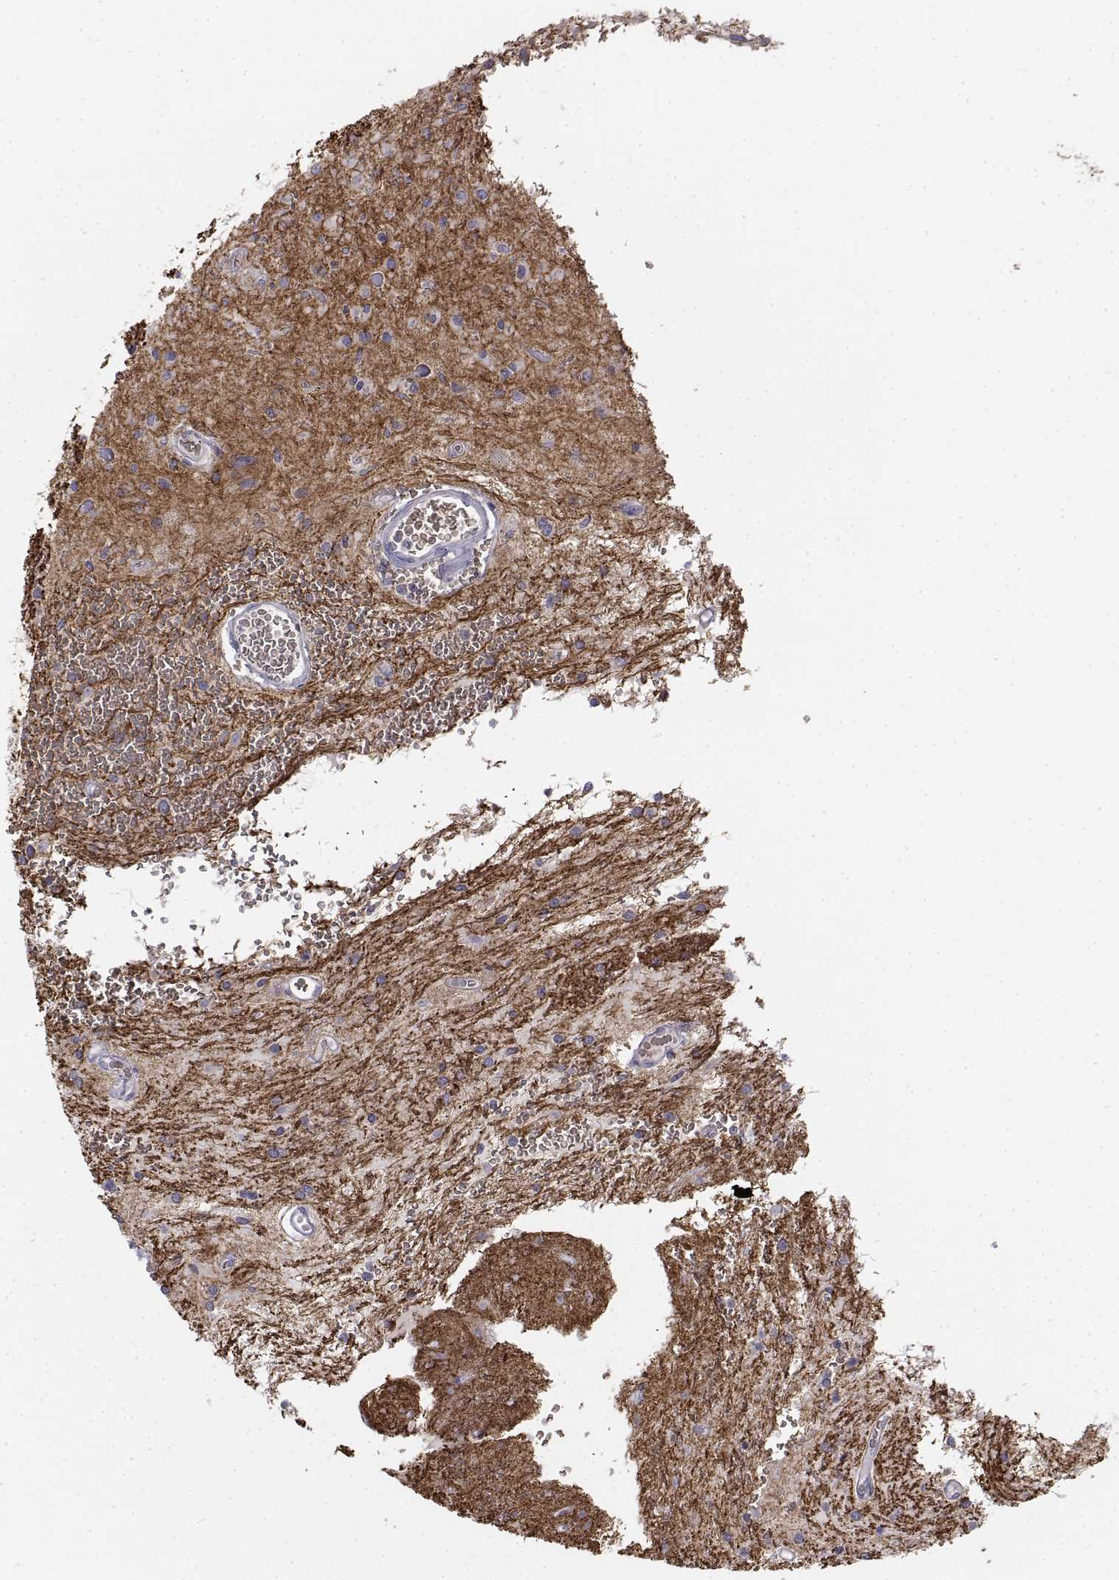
{"staining": {"intensity": "negative", "quantity": "none", "location": "none"}, "tissue": "glioma", "cell_type": "Tumor cells", "image_type": "cancer", "snomed": [{"axis": "morphology", "description": "Glioma, malignant, Low grade"}, {"axis": "topography", "description": "Cerebellum"}], "caption": "Immunohistochemical staining of human malignant low-grade glioma displays no significant staining in tumor cells.", "gene": "CADM1", "patient": {"sex": "female", "age": 14}}